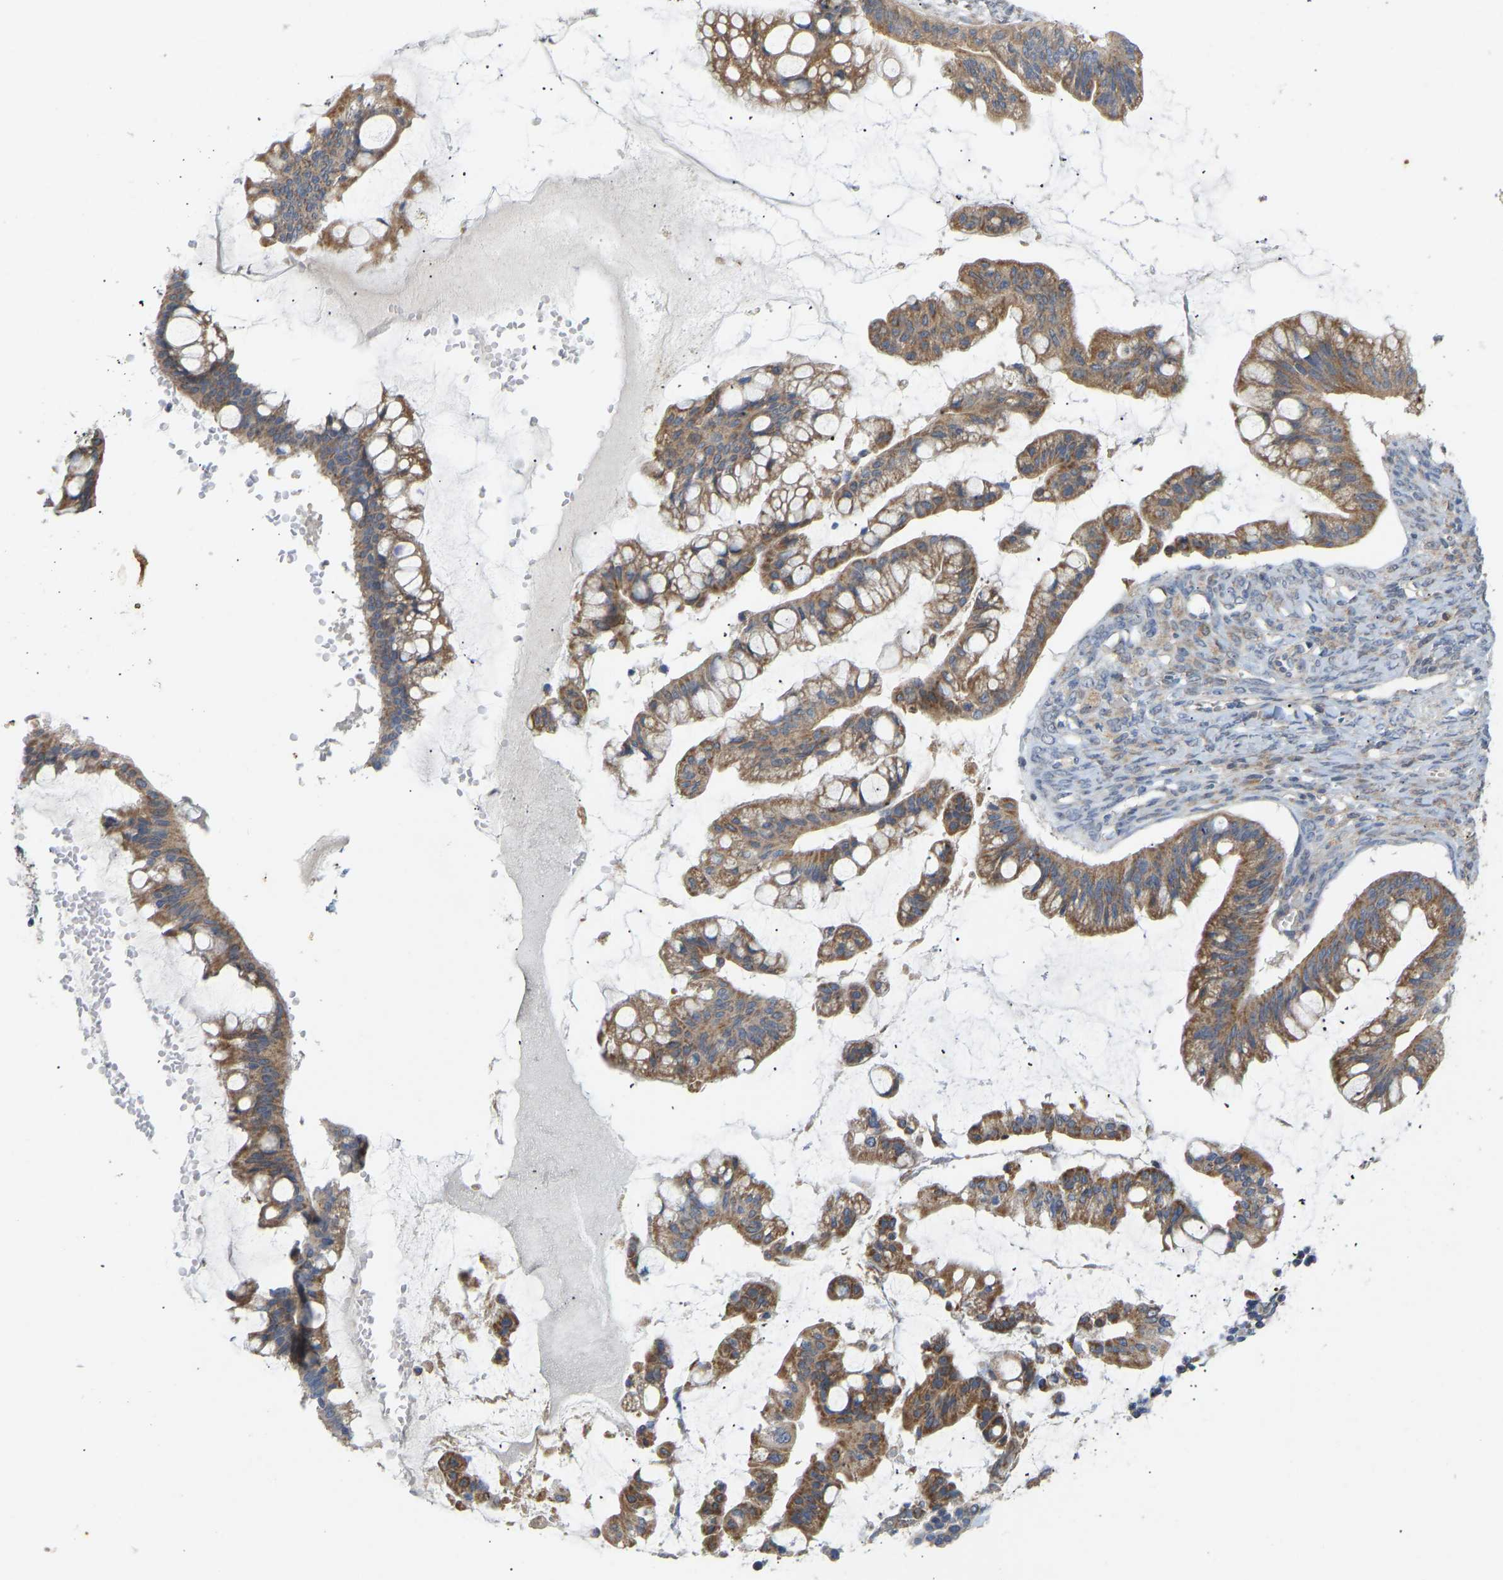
{"staining": {"intensity": "moderate", "quantity": ">75%", "location": "cytoplasmic/membranous"}, "tissue": "ovarian cancer", "cell_type": "Tumor cells", "image_type": "cancer", "snomed": [{"axis": "morphology", "description": "Cystadenocarcinoma, mucinous, NOS"}, {"axis": "topography", "description": "Ovary"}], "caption": "Approximately >75% of tumor cells in ovarian cancer reveal moderate cytoplasmic/membranous protein positivity as visualized by brown immunohistochemical staining.", "gene": "HACD2", "patient": {"sex": "female", "age": 73}}